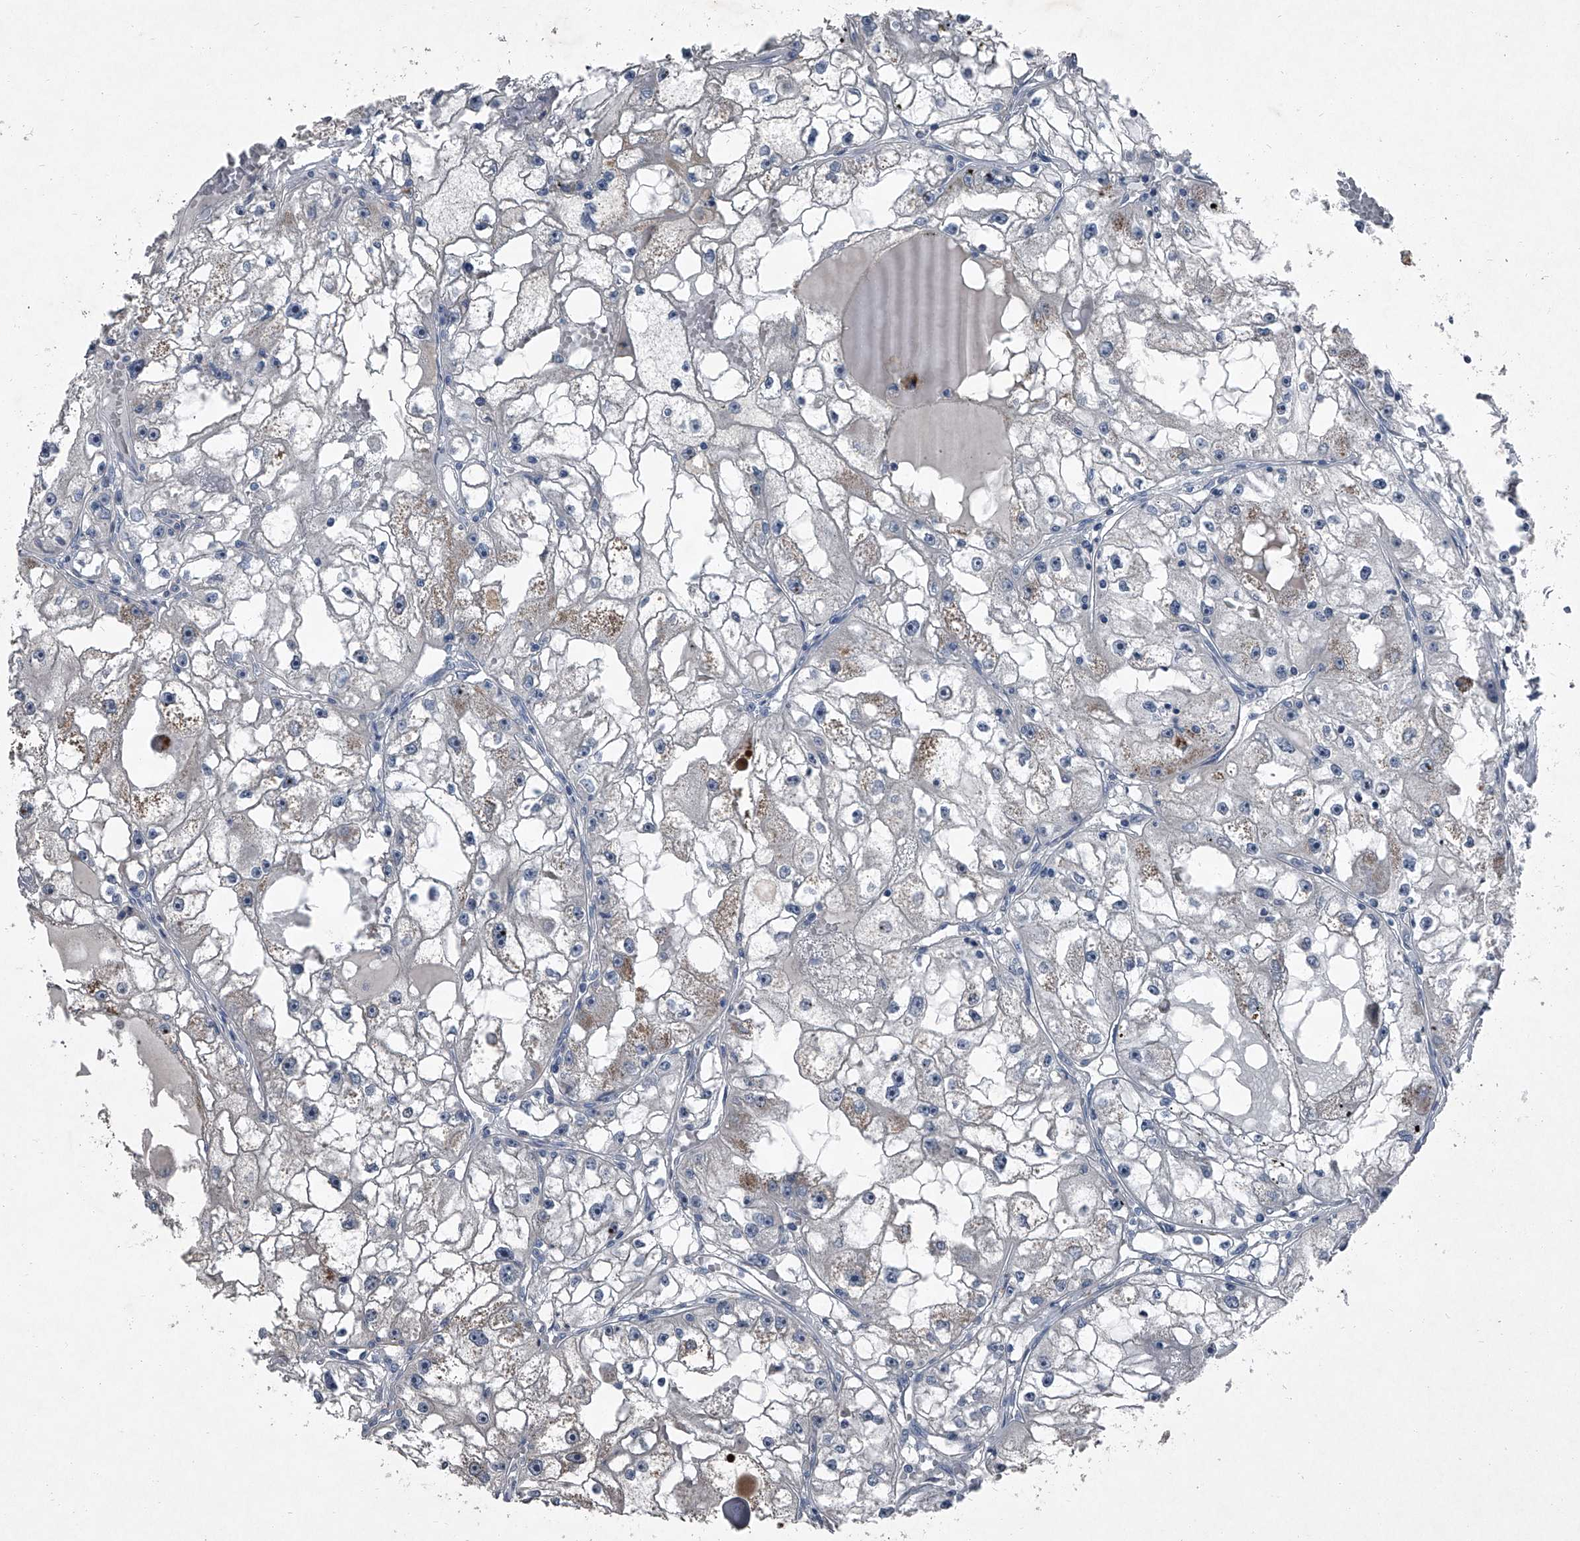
{"staining": {"intensity": "negative", "quantity": "none", "location": "none"}, "tissue": "renal cancer", "cell_type": "Tumor cells", "image_type": "cancer", "snomed": [{"axis": "morphology", "description": "Adenocarcinoma, NOS"}, {"axis": "topography", "description": "Kidney"}], "caption": "A micrograph of renal cancer (adenocarcinoma) stained for a protein shows no brown staining in tumor cells. (Brightfield microscopy of DAB (3,3'-diaminobenzidine) immunohistochemistry at high magnification).", "gene": "HEPHL1", "patient": {"sex": "male", "age": 56}}